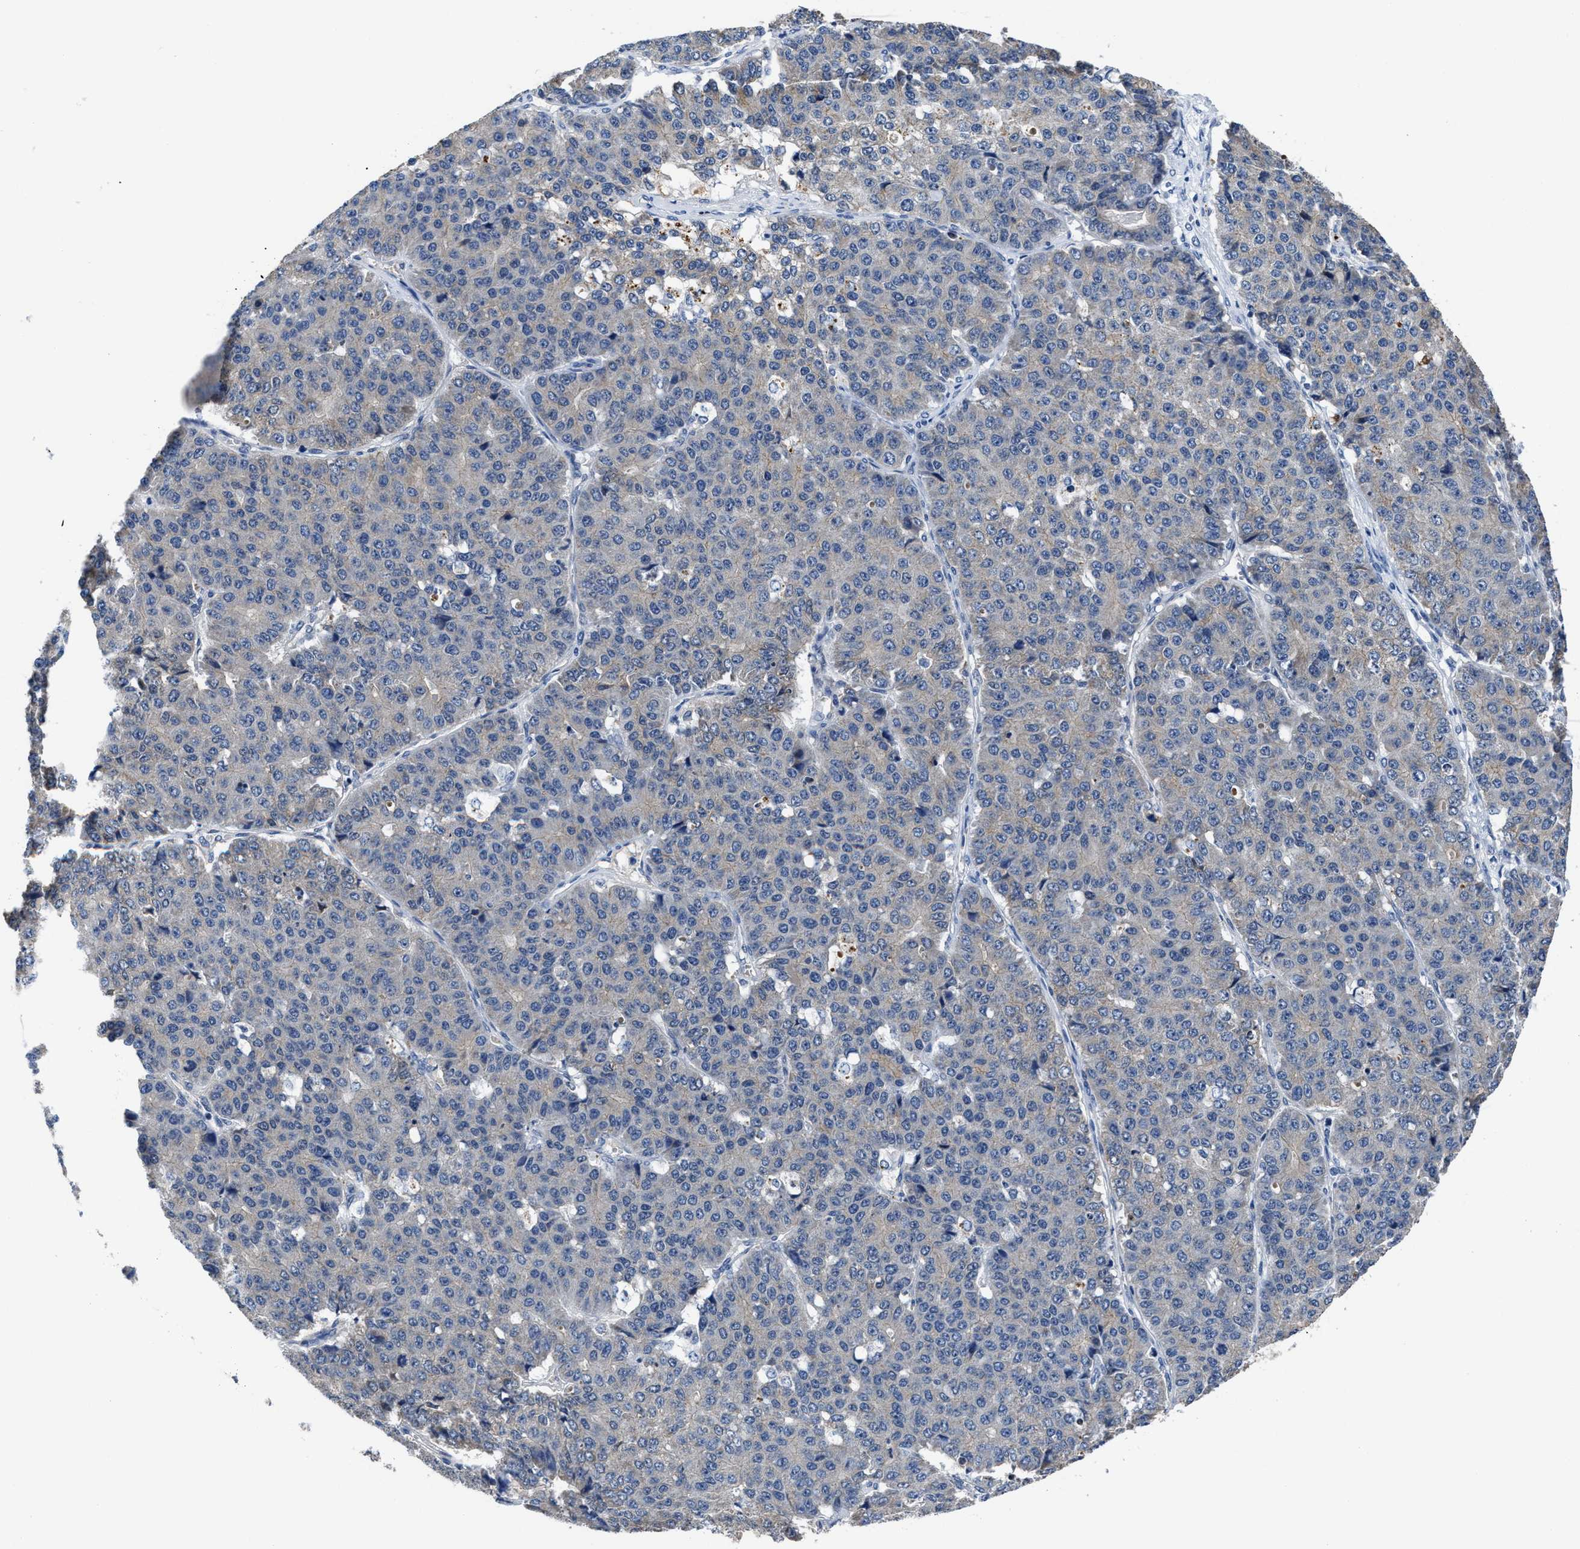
{"staining": {"intensity": "weak", "quantity": "<25%", "location": "cytoplasmic/membranous"}, "tissue": "pancreatic cancer", "cell_type": "Tumor cells", "image_type": "cancer", "snomed": [{"axis": "morphology", "description": "Adenocarcinoma, NOS"}, {"axis": "topography", "description": "Pancreas"}], "caption": "IHC of pancreatic cancer displays no expression in tumor cells.", "gene": "GHITM", "patient": {"sex": "male", "age": 50}}